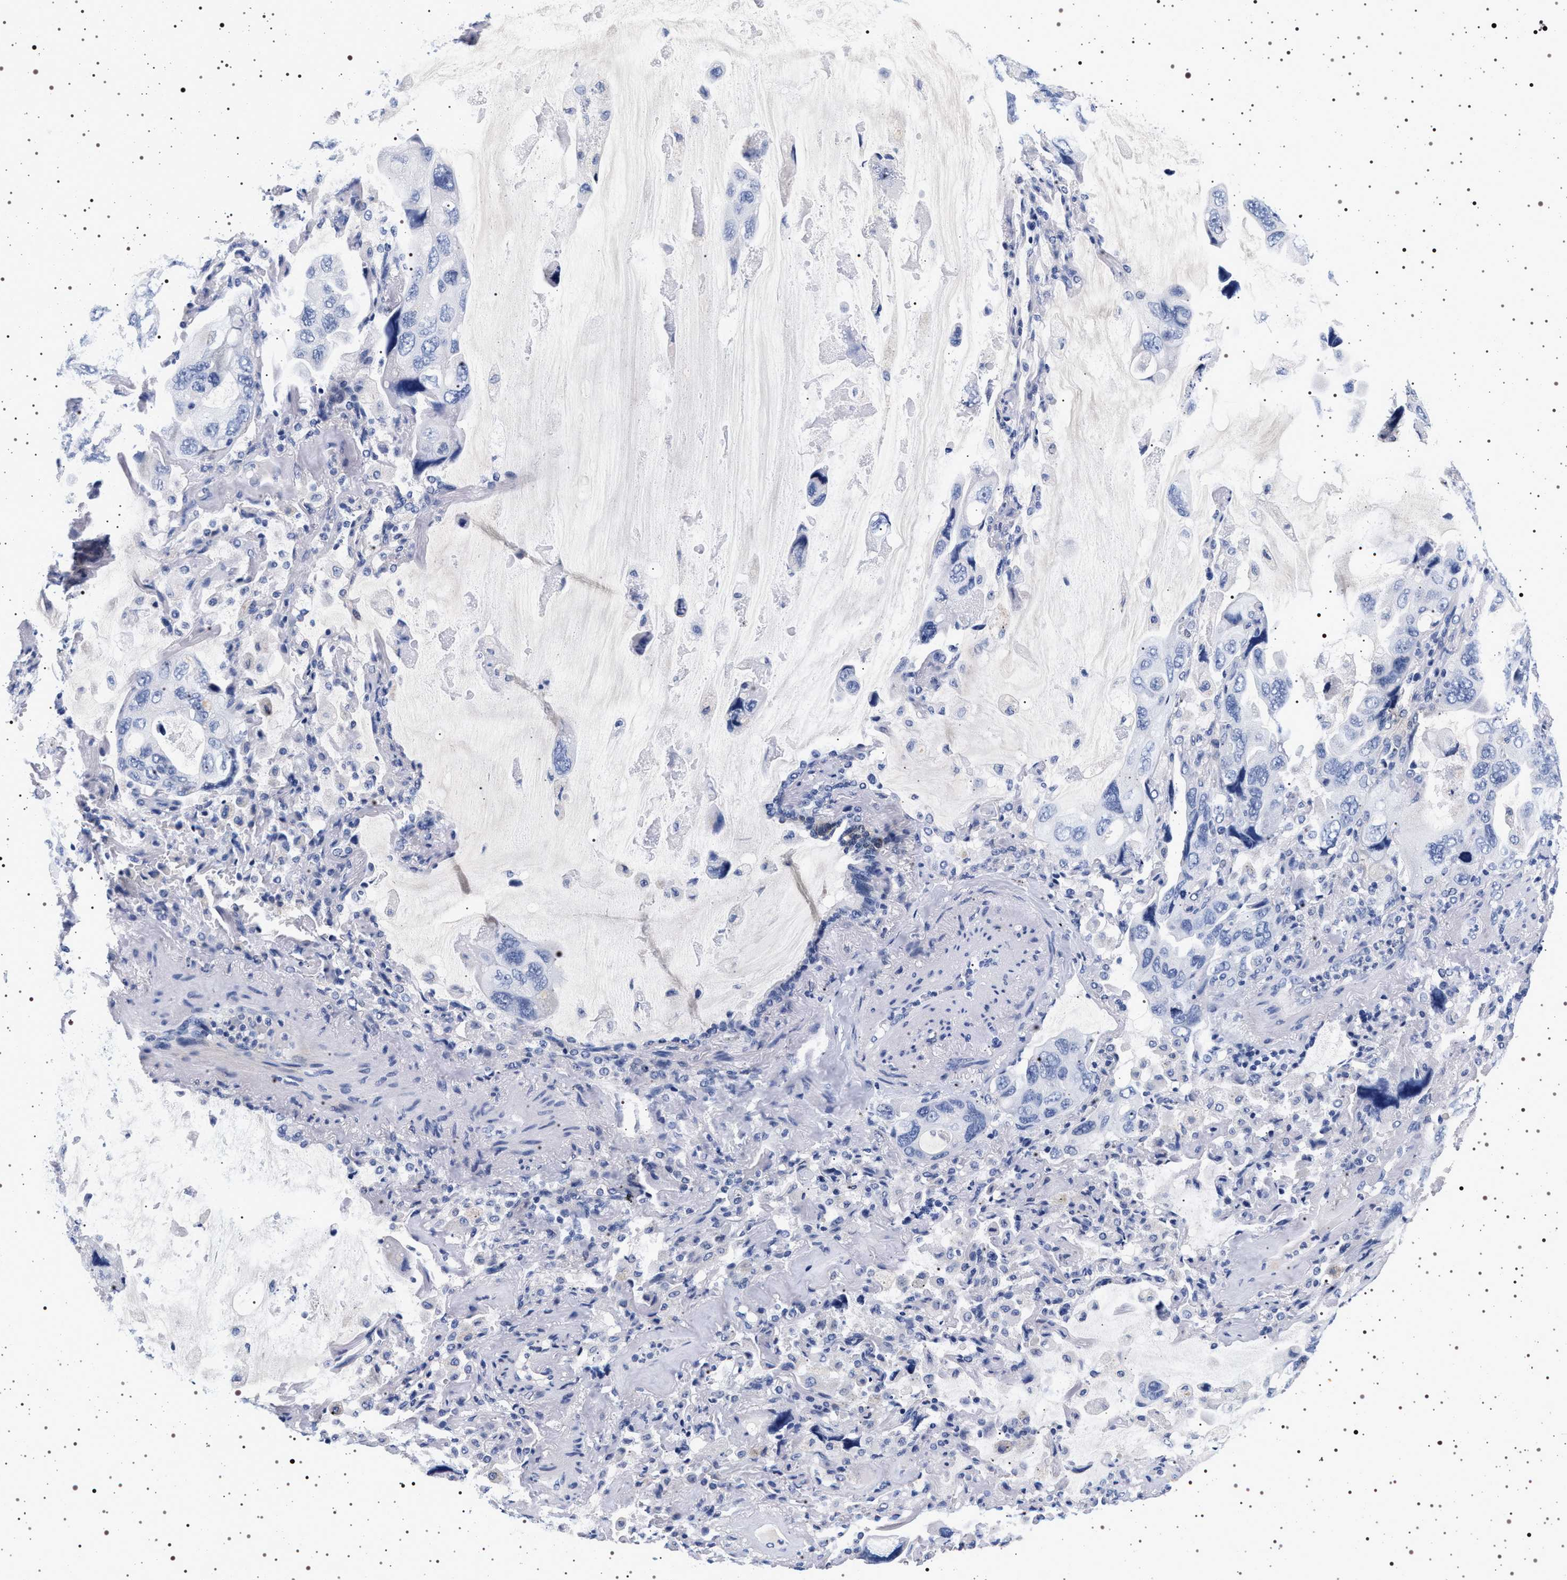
{"staining": {"intensity": "negative", "quantity": "none", "location": "none"}, "tissue": "lung cancer", "cell_type": "Tumor cells", "image_type": "cancer", "snomed": [{"axis": "morphology", "description": "Squamous cell carcinoma, NOS"}, {"axis": "topography", "description": "Lung"}], "caption": "Tumor cells are negative for protein expression in human lung cancer (squamous cell carcinoma). Nuclei are stained in blue.", "gene": "MAPK10", "patient": {"sex": "female", "age": 73}}